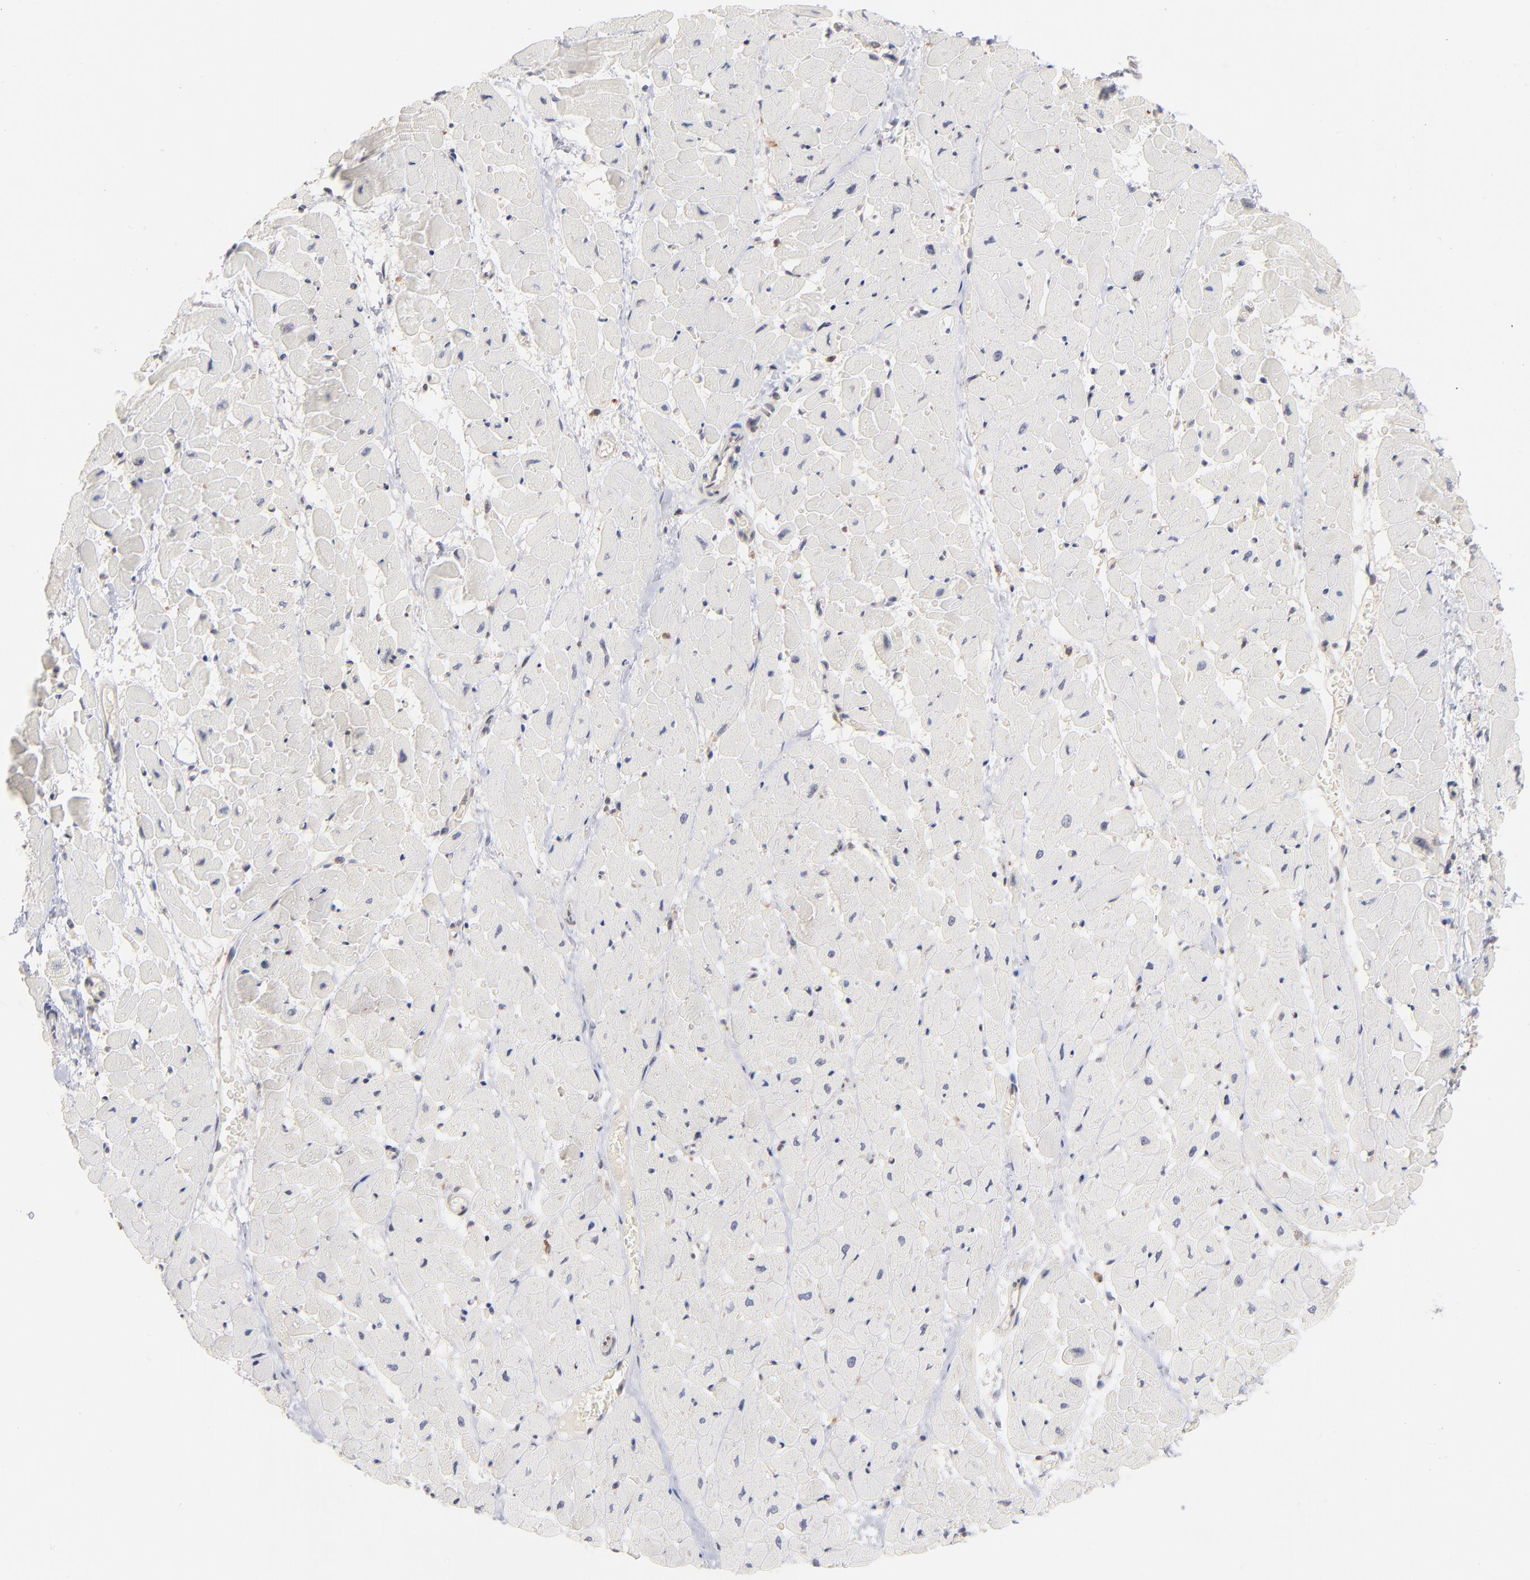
{"staining": {"intensity": "negative", "quantity": "none", "location": "none"}, "tissue": "heart muscle", "cell_type": "Cardiomyocytes", "image_type": "normal", "snomed": [{"axis": "morphology", "description": "Normal tissue, NOS"}, {"axis": "topography", "description": "Heart"}], "caption": "IHC of normal heart muscle displays no staining in cardiomyocytes.", "gene": "WIPF1", "patient": {"sex": "male", "age": 45}}